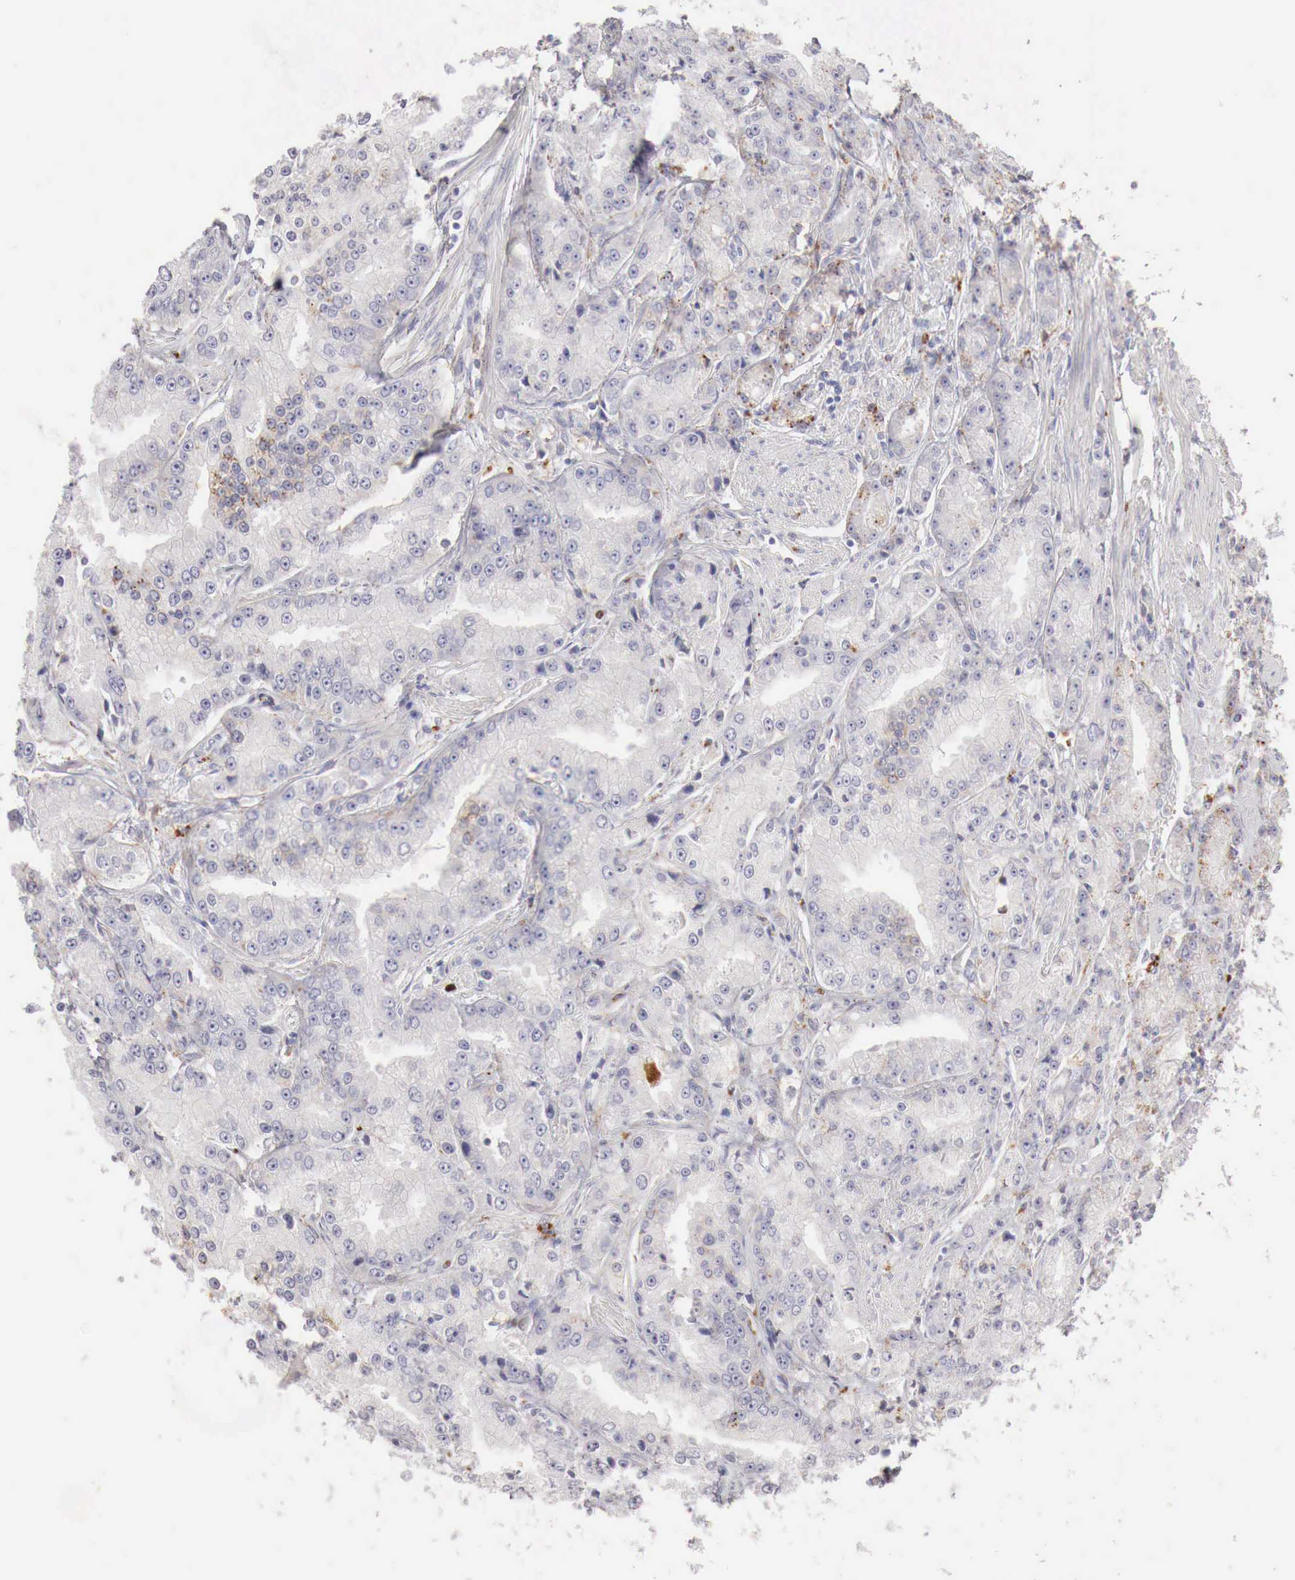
{"staining": {"intensity": "moderate", "quantity": "<25%", "location": "cytoplasmic/membranous"}, "tissue": "prostate cancer", "cell_type": "Tumor cells", "image_type": "cancer", "snomed": [{"axis": "morphology", "description": "Adenocarcinoma, Medium grade"}, {"axis": "topography", "description": "Prostate"}], "caption": "This is a histology image of immunohistochemistry (IHC) staining of adenocarcinoma (medium-grade) (prostate), which shows moderate expression in the cytoplasmic/membranous of tumor cells.", "gene": "GLA", "patient": {"sex": "male", "age": 72}}